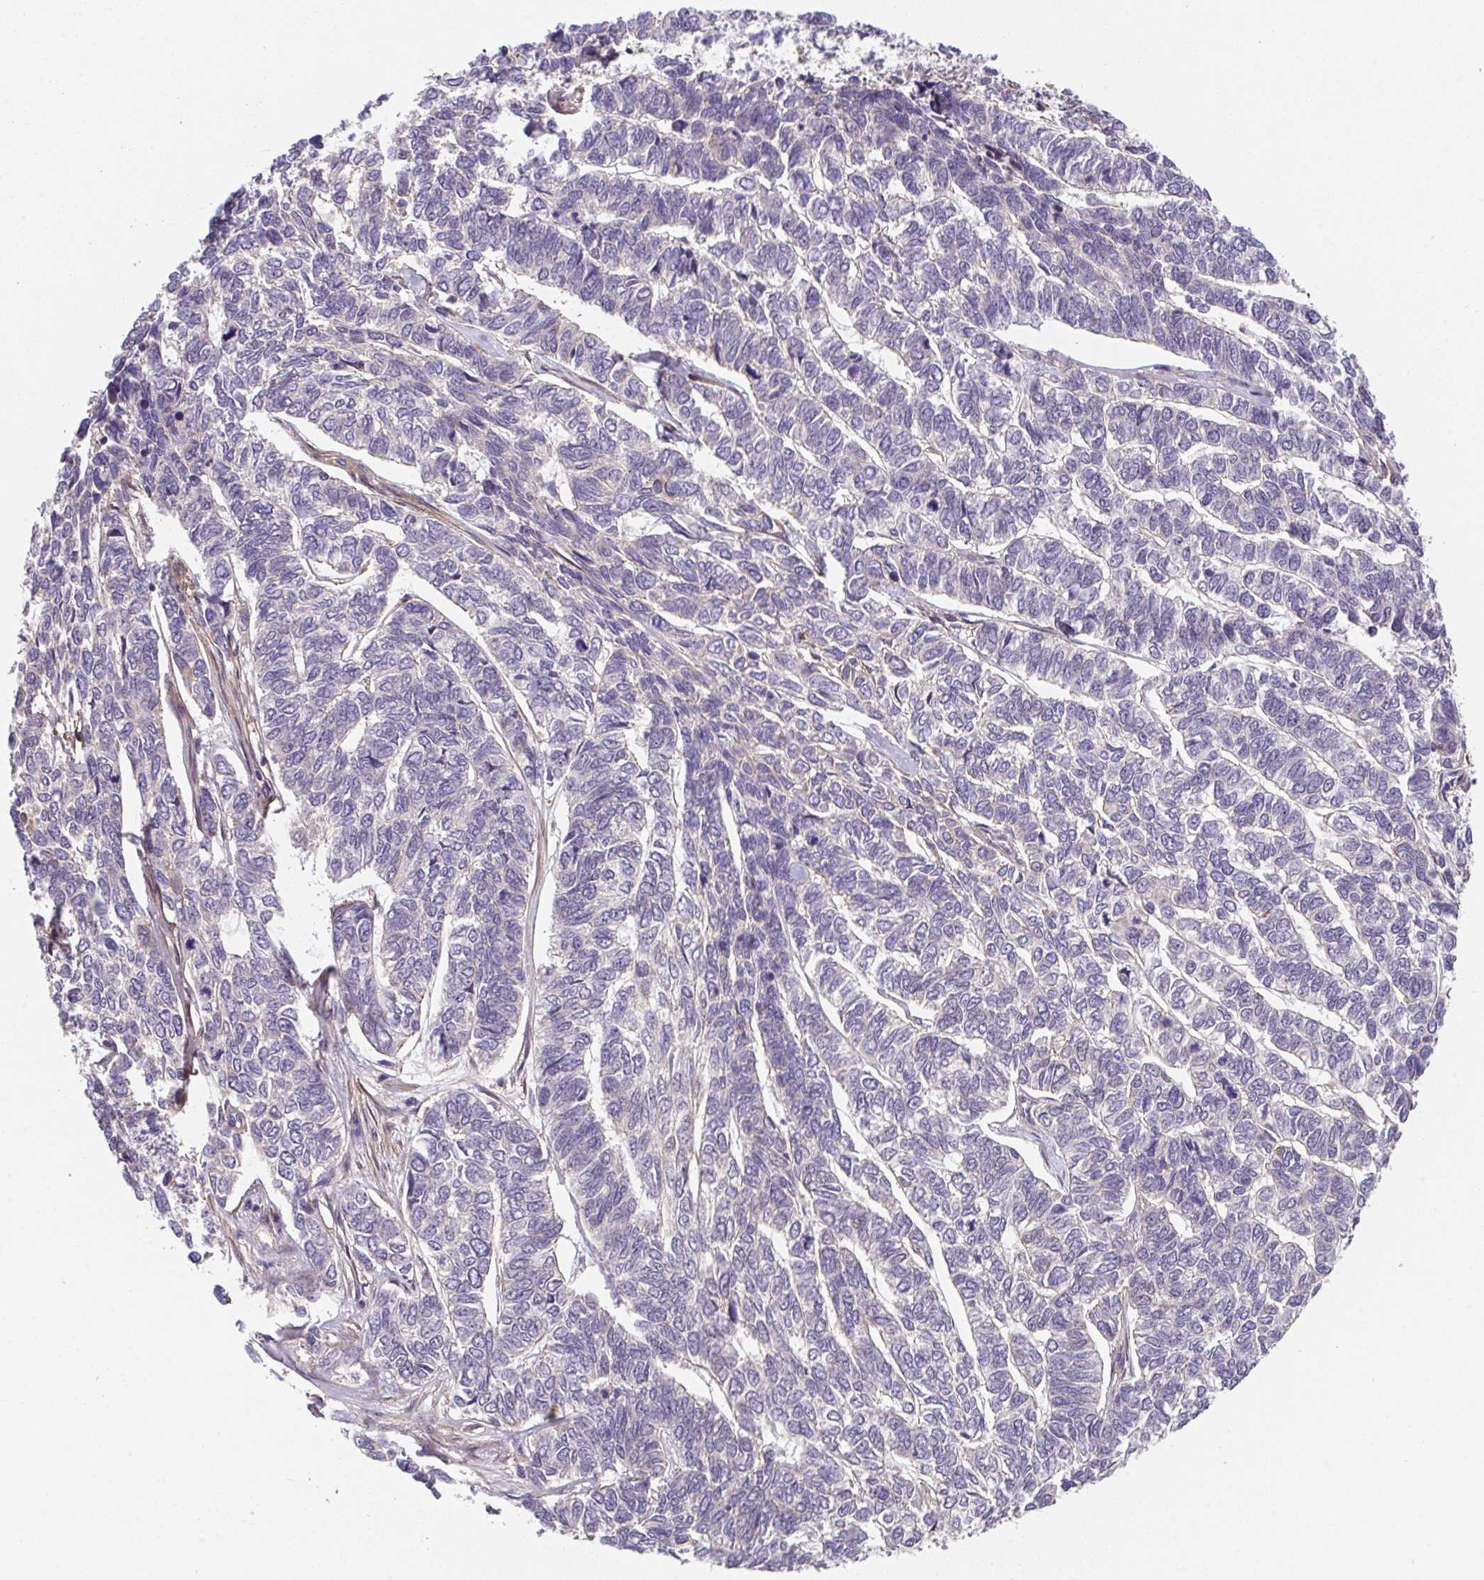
{"staining": {"intensity": "negative", "quantity": "none", "location": "none"}, "tissue": "skin cancer", "cell_type": "Tumor cells", "image_type": "cancer", "snomed": [{"axis": "morphology", "description": "Basal cell carcinoma"}, {"axis": "topography", "description": "Skin"}], "caption": "Basal cell carcinoma (skin) was stained to show a protein in brown. There is no significant expression in tumor cells.", "gene": "ZNF696", "patient": {"sex": "female", "age": 65}}